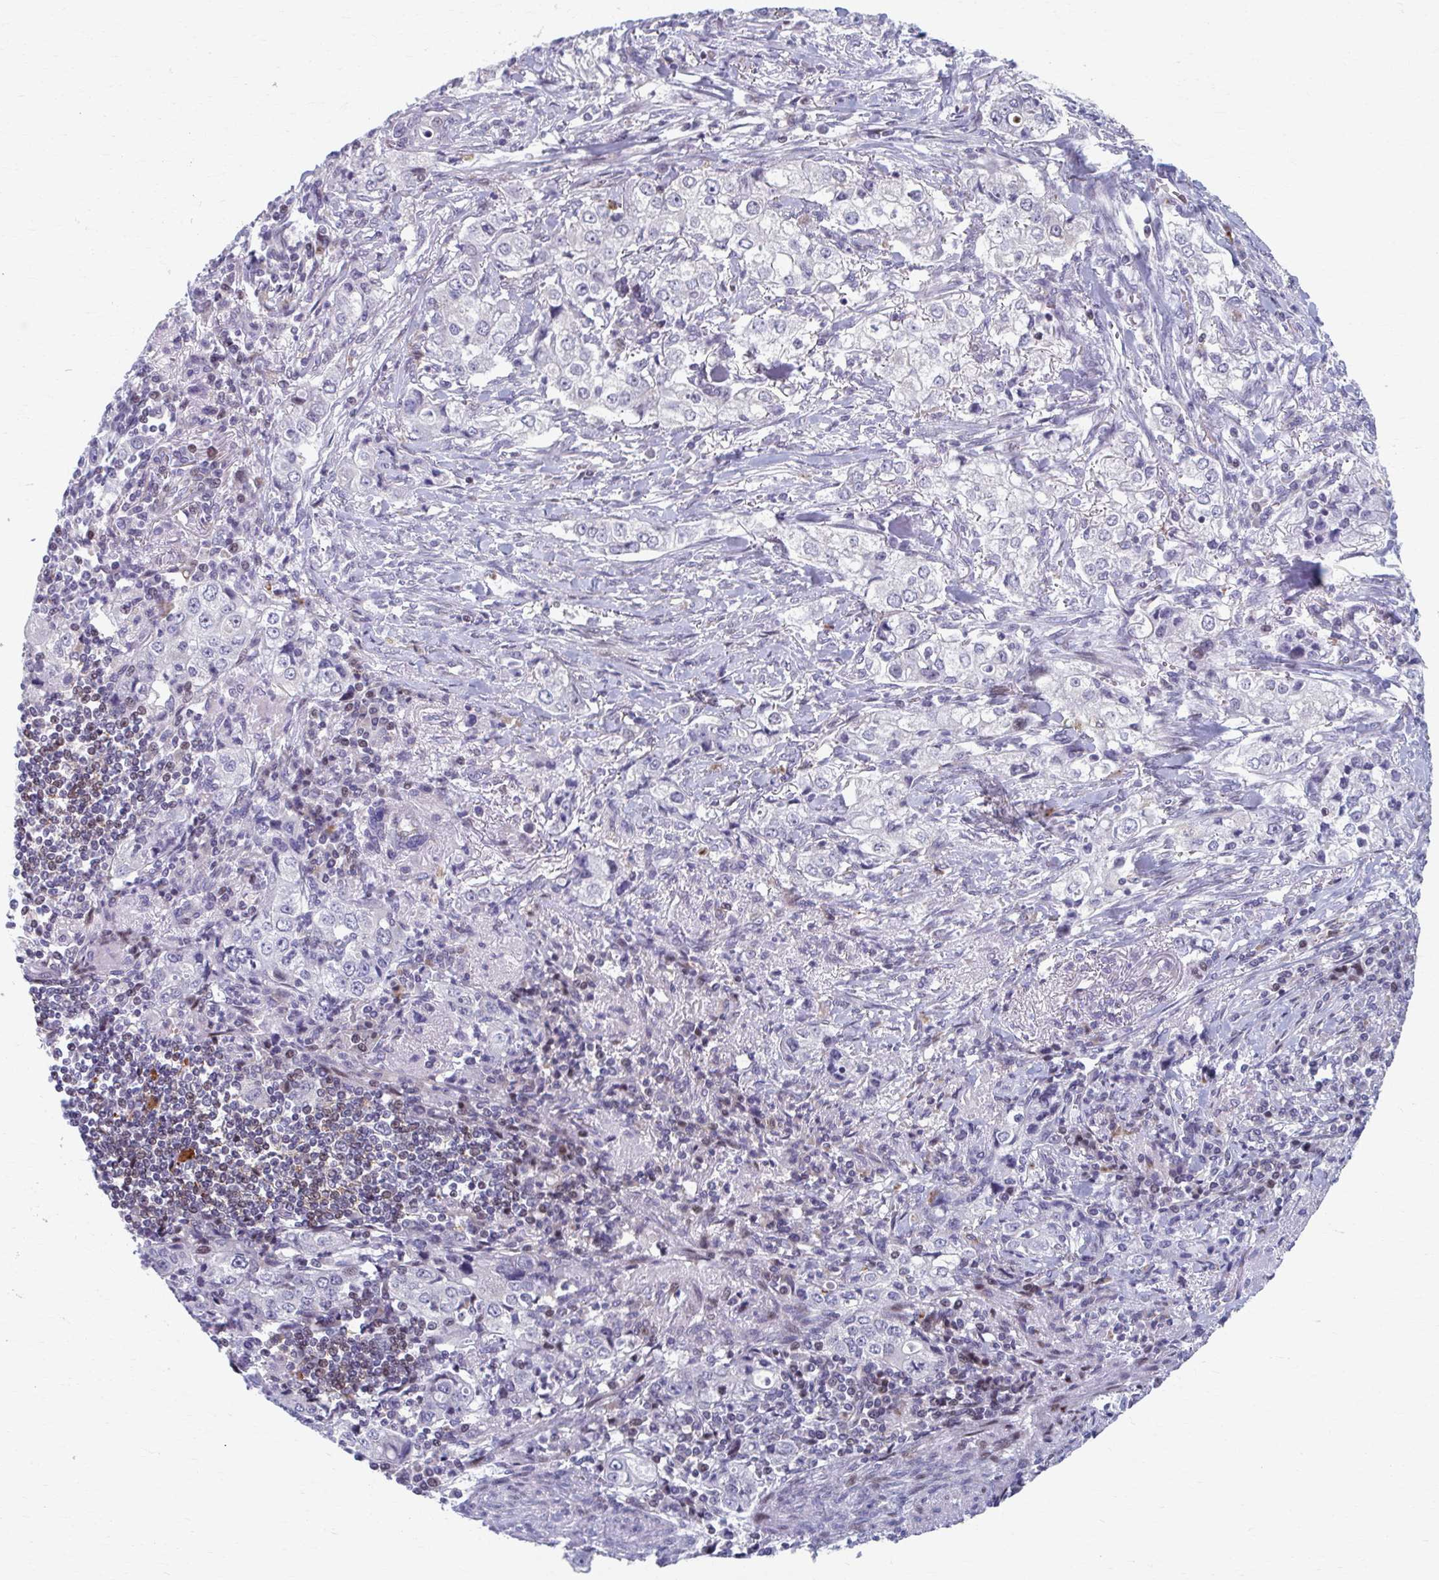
{"staining": {"intensity": "negative", "quantity": "none", "location": "none"}, "tissue": "stomach cancer", "cell_type": "Tumor cells", "image_type": "cancer", "snomed": [{"axis": "morphology", "description": "Adenocarcinoma, NOS"}, {"axis": "topography", "description": "Stomach, upper"}], "caption": "The immunohistochemistry (IHC) histopathology image has no significant positivity in tumor cells of stomach adenocarcinoma tissue.", "gene": "ABHD16B", "patient": {"sex": "male", "age": 75}}